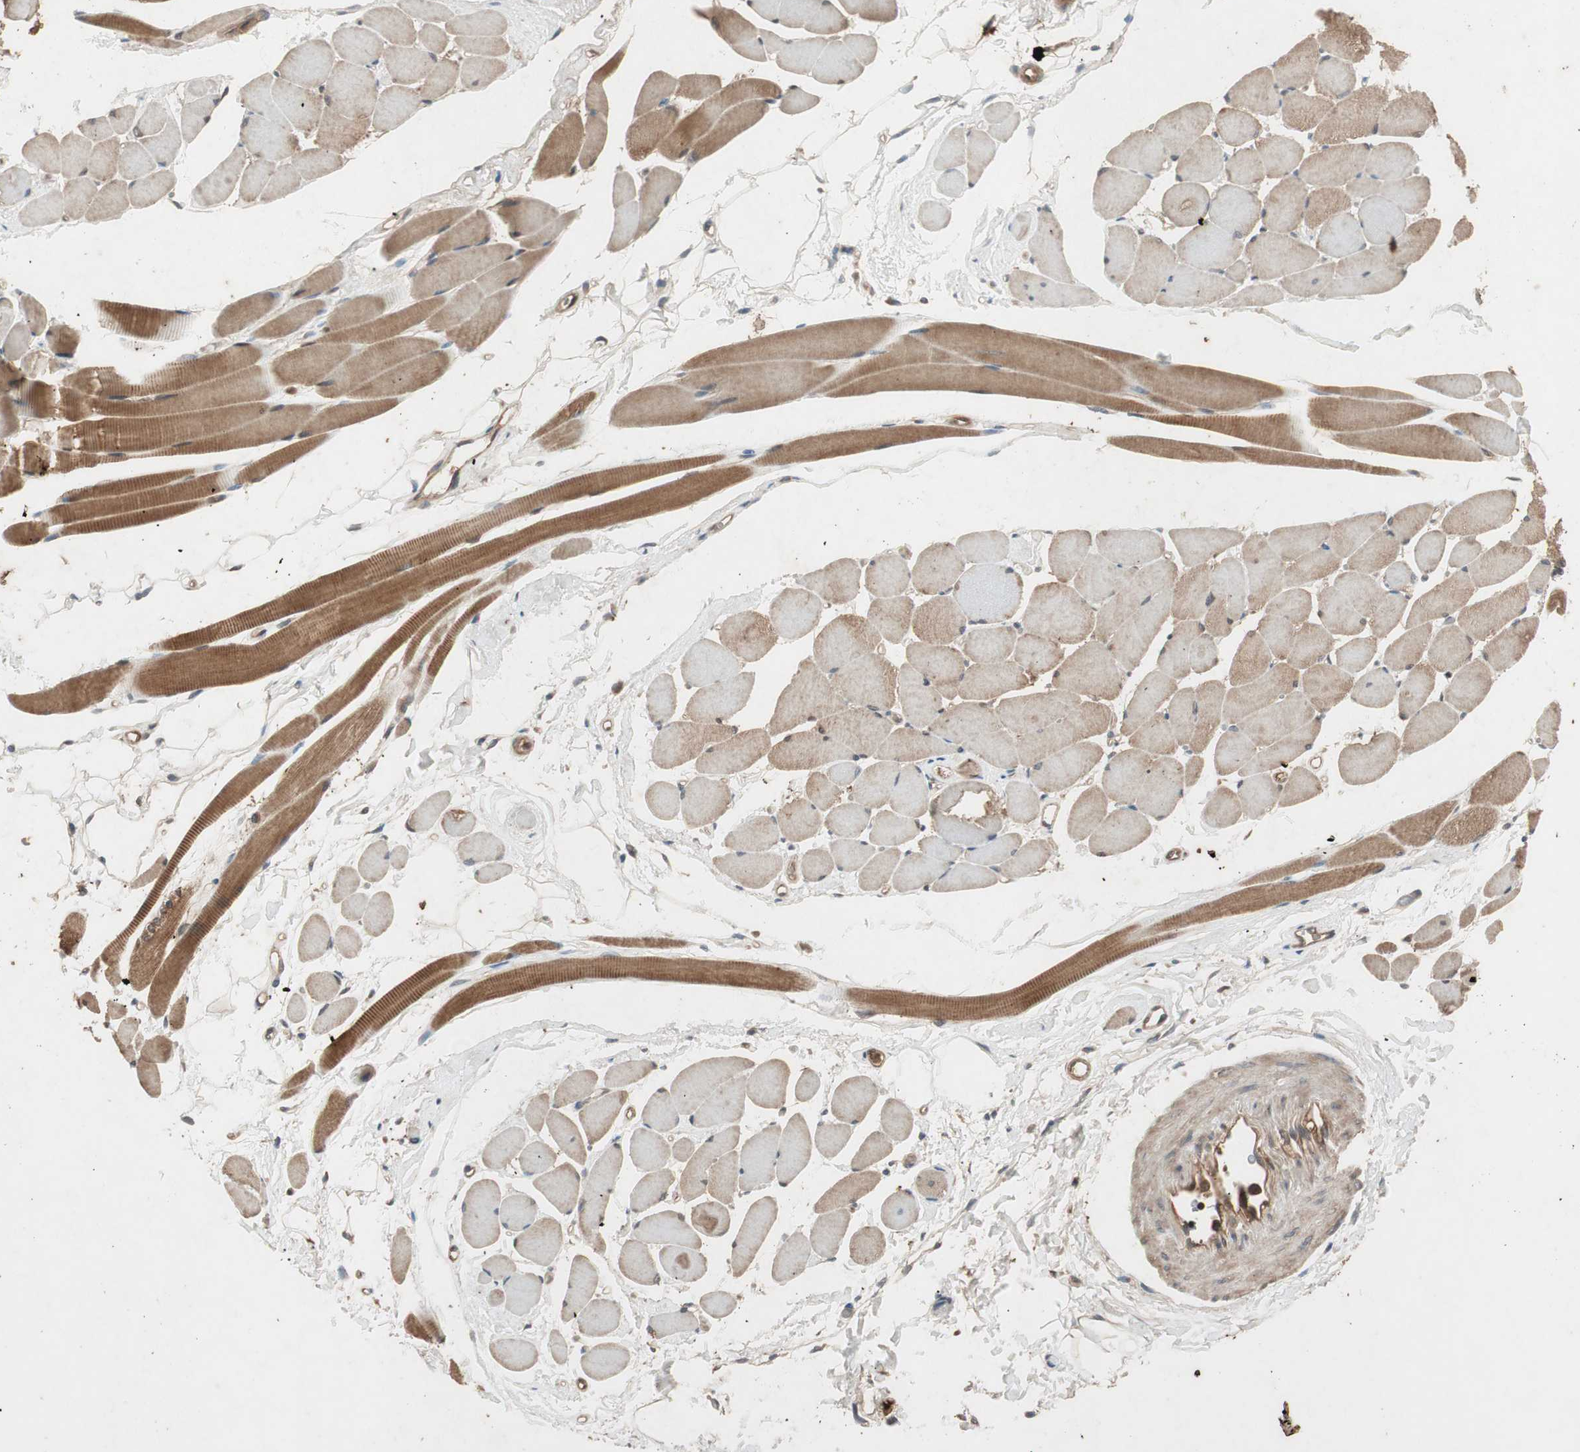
{"staining": {"intensity": "moderate", "quantity": ">75%", "location": "cytoplasmic/membranous"}, "tissue": "skeletal muscle", "cell_type": "Myocytes", "image_type": "normal", "snomed": [{"axis": "morphology", "description": "Normal tissue, NOS"}, {"axis": "topography", "description": "Skeletal muscle"}, {"axis": "topography", "description": "Peripheral nerve tissue"}], "caption": "Protein staining shows moderate cytoplasmic/membranous expression in about >75% of myocytes in unremarkable skeletal muscle.", "gene": "EPHA8", "patient": {"sex": "female", "age": 84}}